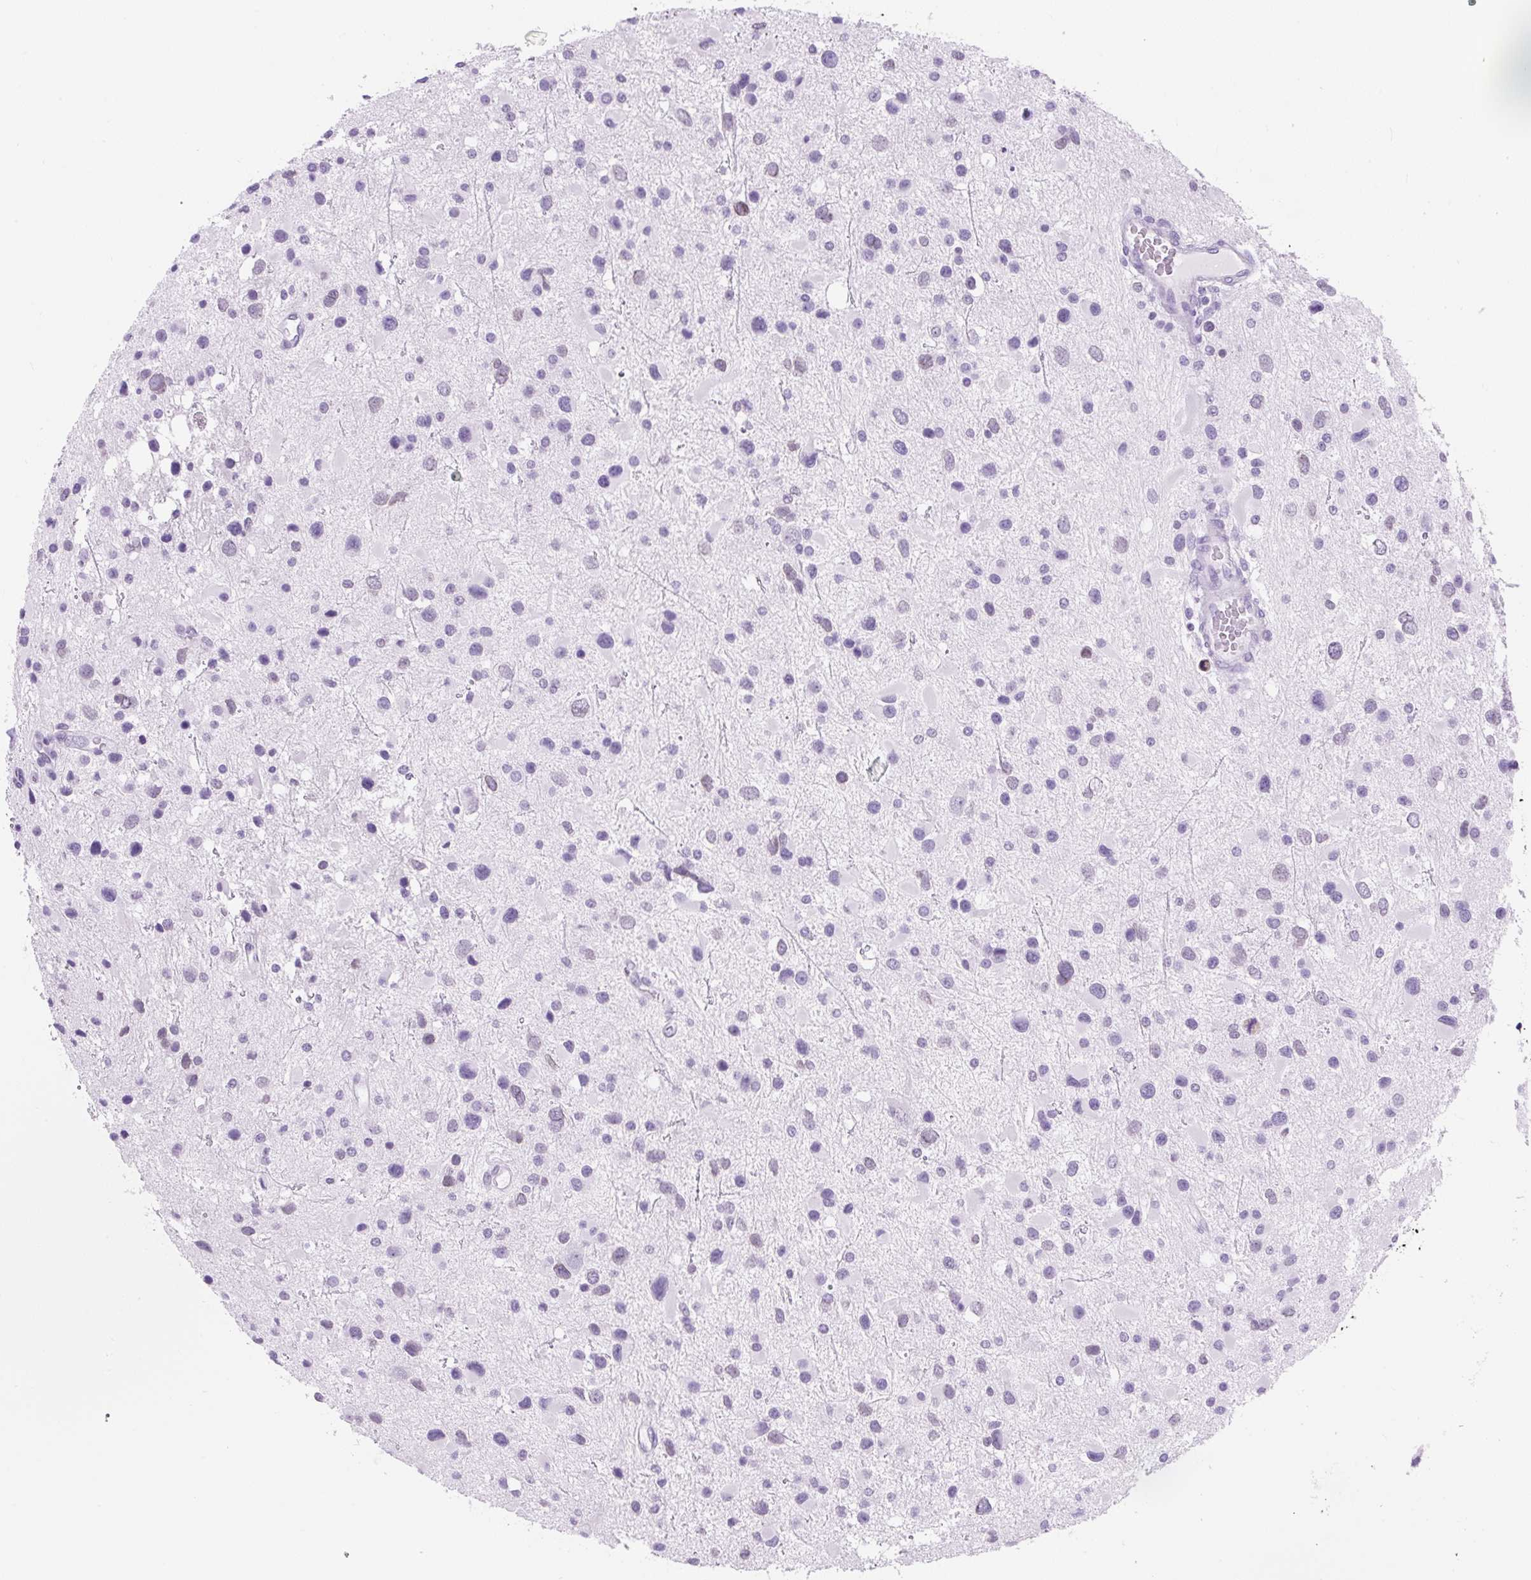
{"staining": {"intensity": "weak", "quantity": "<25%", "location": "nuclear"}, "tissue": "glioma", "cell_type": "Tumor cells", "image_type": "cancer", "snomed": [{"axis": "morphology", "description": "Glioma, malignant, Low grade"}, {"axis": "topography", "description": "Brain"}], "caption": "IHC of human glioma shows no positivity in tumor cells. The staining is performed using DAB (3,3'-diaminobenzidine) brown chromogen with nuclei counter-stained in using hematoxylin.", "gene": "VPREB1", "patient": {"sex": "female", "age": 32}}